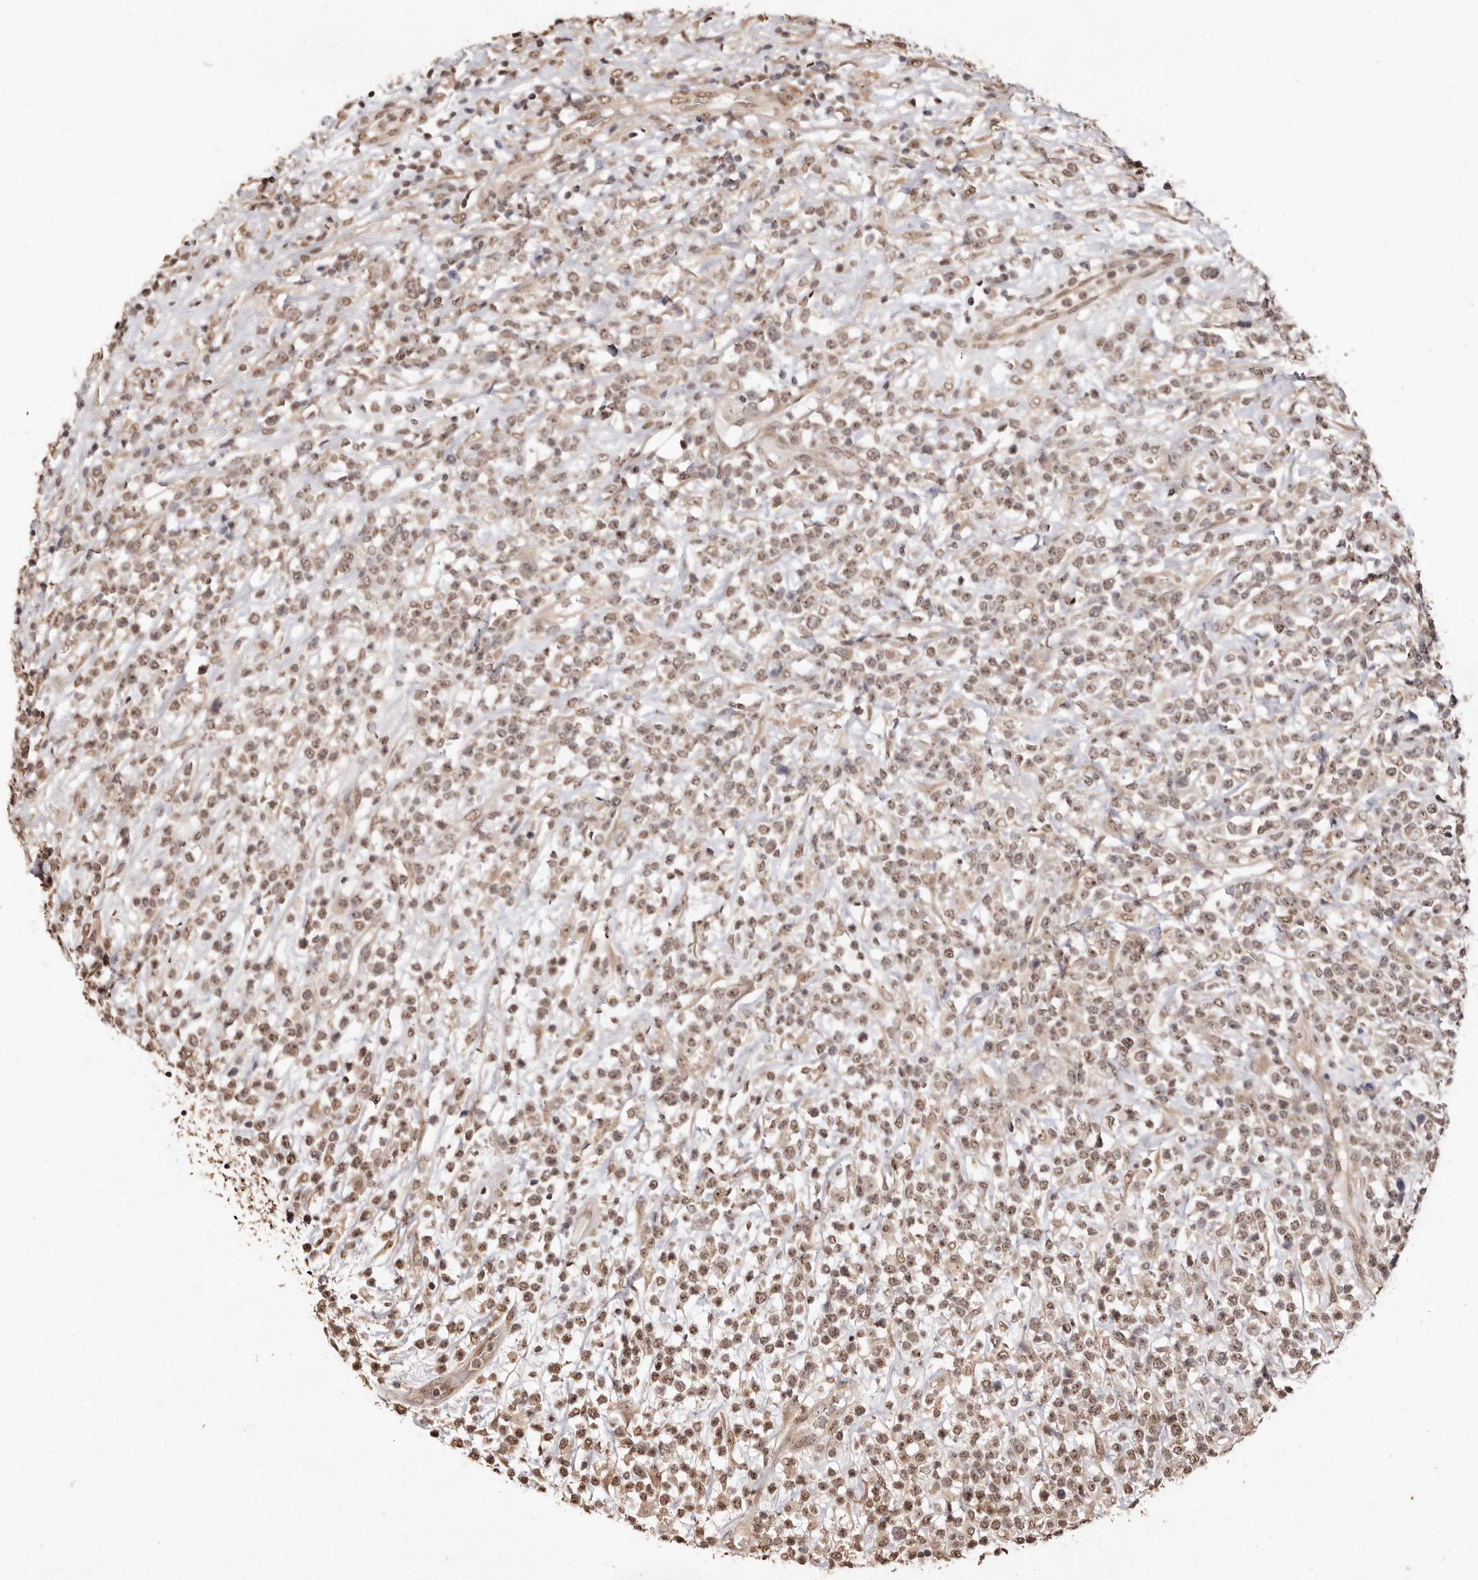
{"staining": {"intensity": "moderate", "quantity": ">75%", "location": "nuclear"}, "tissue": "lymphoma", "cell_type": "Tumor cells", "image_type": "cancer", "snomed": [{"axis": "morphology", "description": "Malignant lymphoma, non-Hodgkin's type, High grade"}, {"axis": "topography", "description": "Colon"}], "caption": "The immunohistochemical stain shows moderate nuclear staining in tumor cells of lymphoma tissue.", "gene": "NOTCH1", "patient": {"sex": "female", "age": 53}}